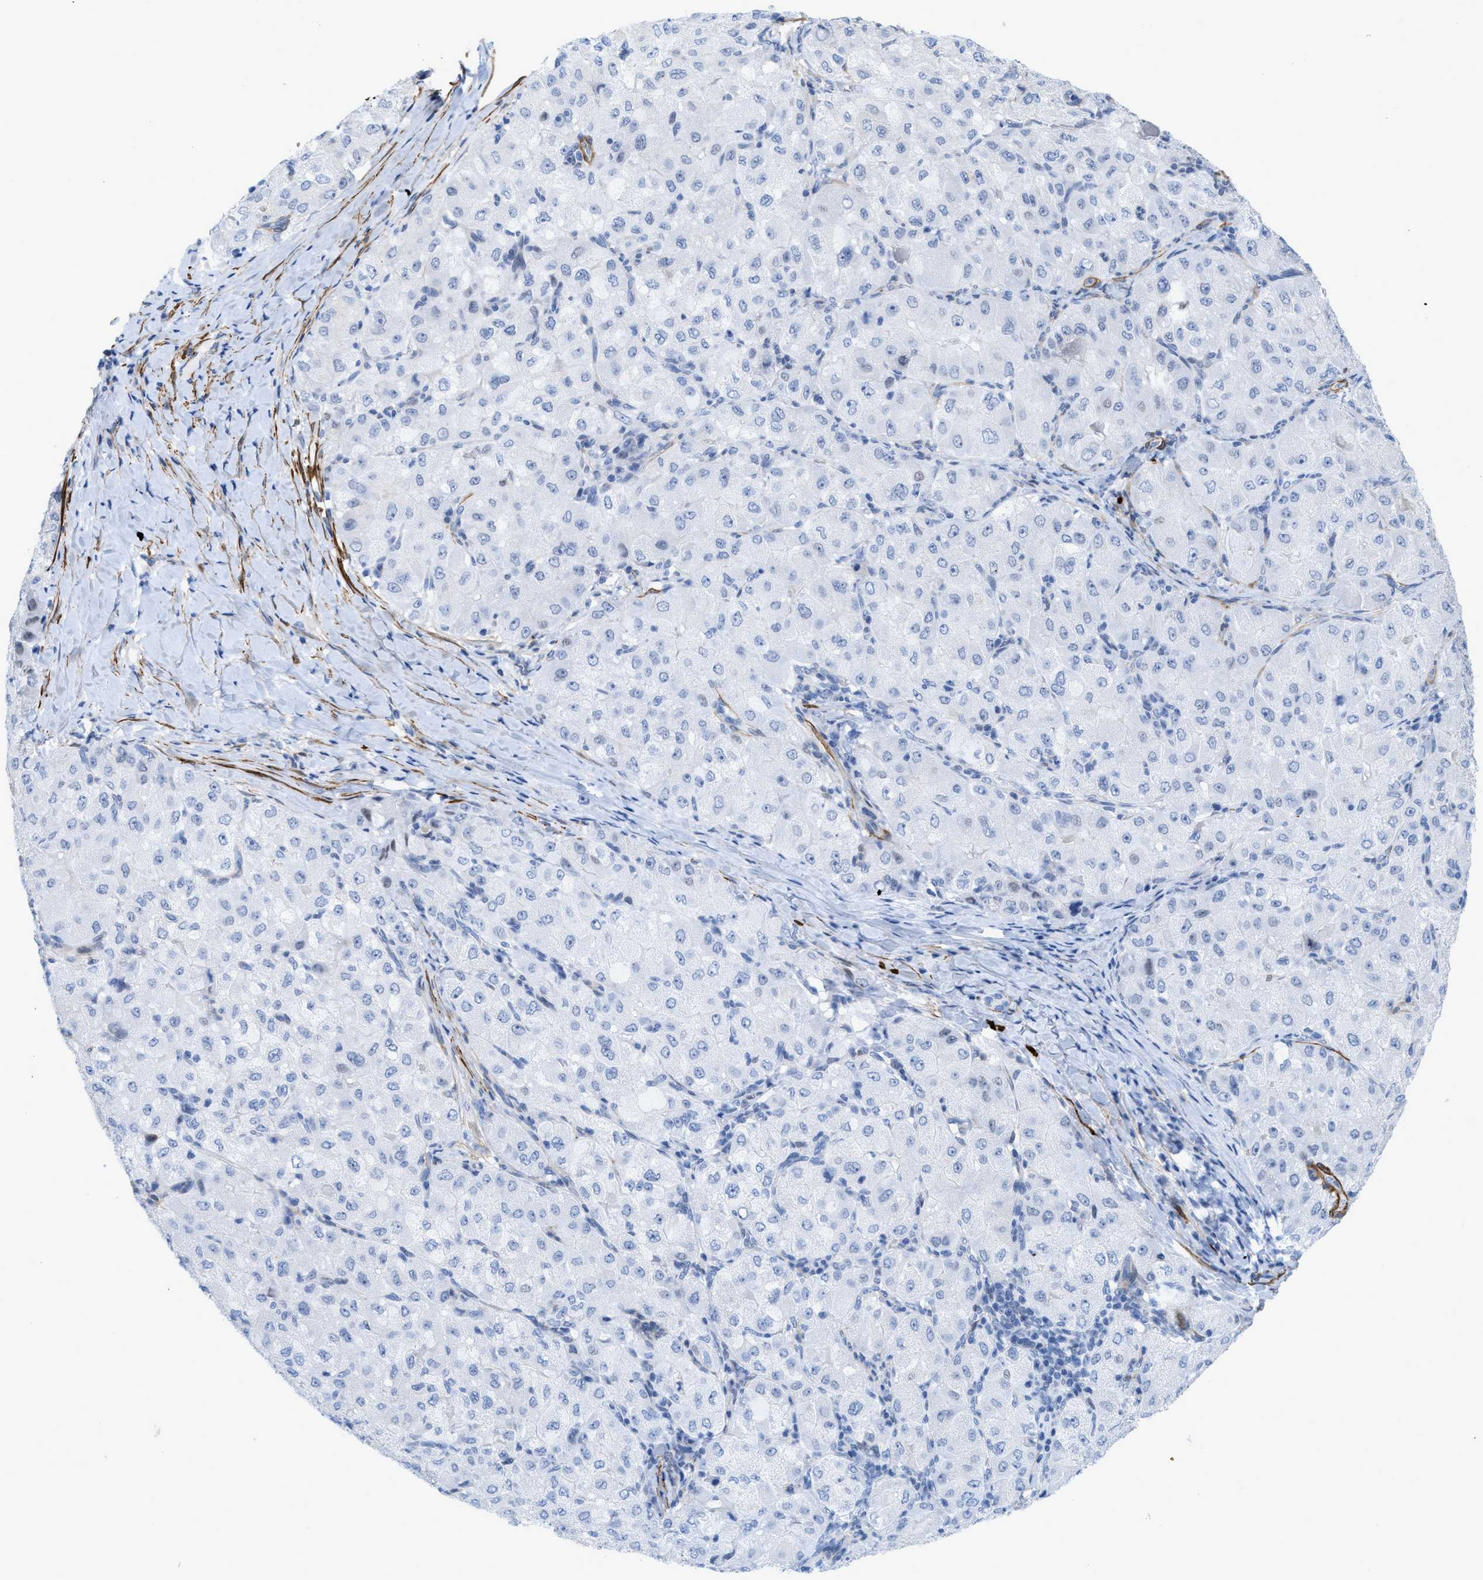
{"staining": {"intensity": "negative", "quantity": "none", "location": "none"}, "tissue": "liver cancer", "cell_type": "Tumor cells", "image_type": "cancer", "snomed": [{"axis": "morphology", "description": "Carcinoma, Hepatocellular, NOS"}, {"axis": "topography", "description": "Liver"}], "caption": "Tumor cells show no significant staining in liver hepatocellular carcinoma.", "gene": "TAGLN", "patient": {"sex": "male", "age": 80}}